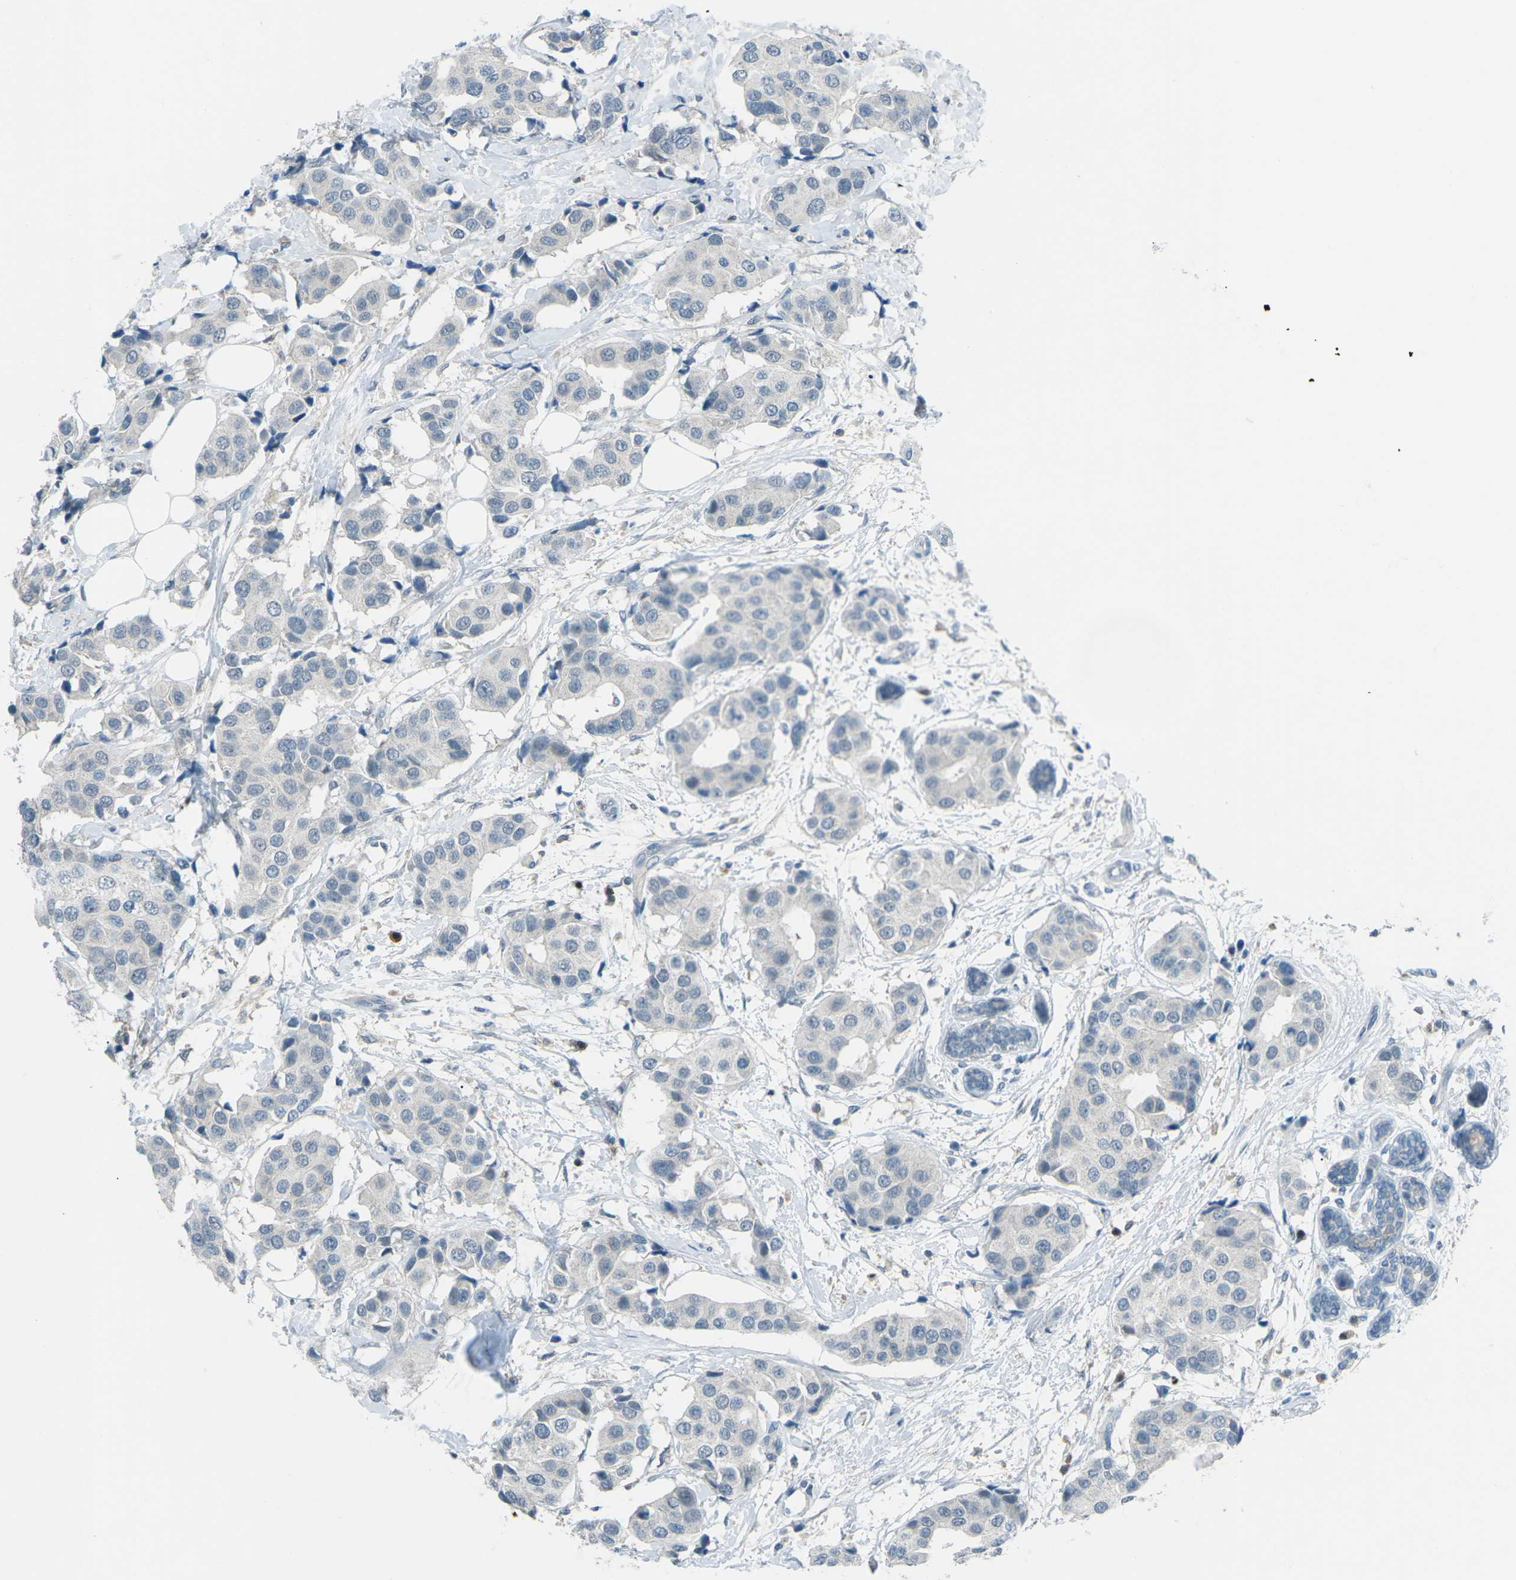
{"staining": {"intensity": "negative", "quantity": "none", "location": "none"}, "tissue": "breast cancer", "cell_type": "Tumor cells", "image_type": "cancer", "snomed": [{"axis": "morphology", "description": "Normal tissue, NOS"}, {"axis": "morphology", "description": "Duct carcinoma"}, {"axis": "topography", "description": "Breast"}], "caption": "High magnification brightfield microscopy of breast cancer stained with DAB (3,3'-diaminobenzidine) (brown) and counterstained with hematoxylin (blue): tumor cells show no significant positivity. The staining was performed using DAB (3,3'-diaminobenzidine) to visualize the protein expression in brown, while the nuclei were stained in blue with hematoxylin (Magnification: 20x).", "gene": "PRKCA", "patient": {"sex": "female", "age": 39}}